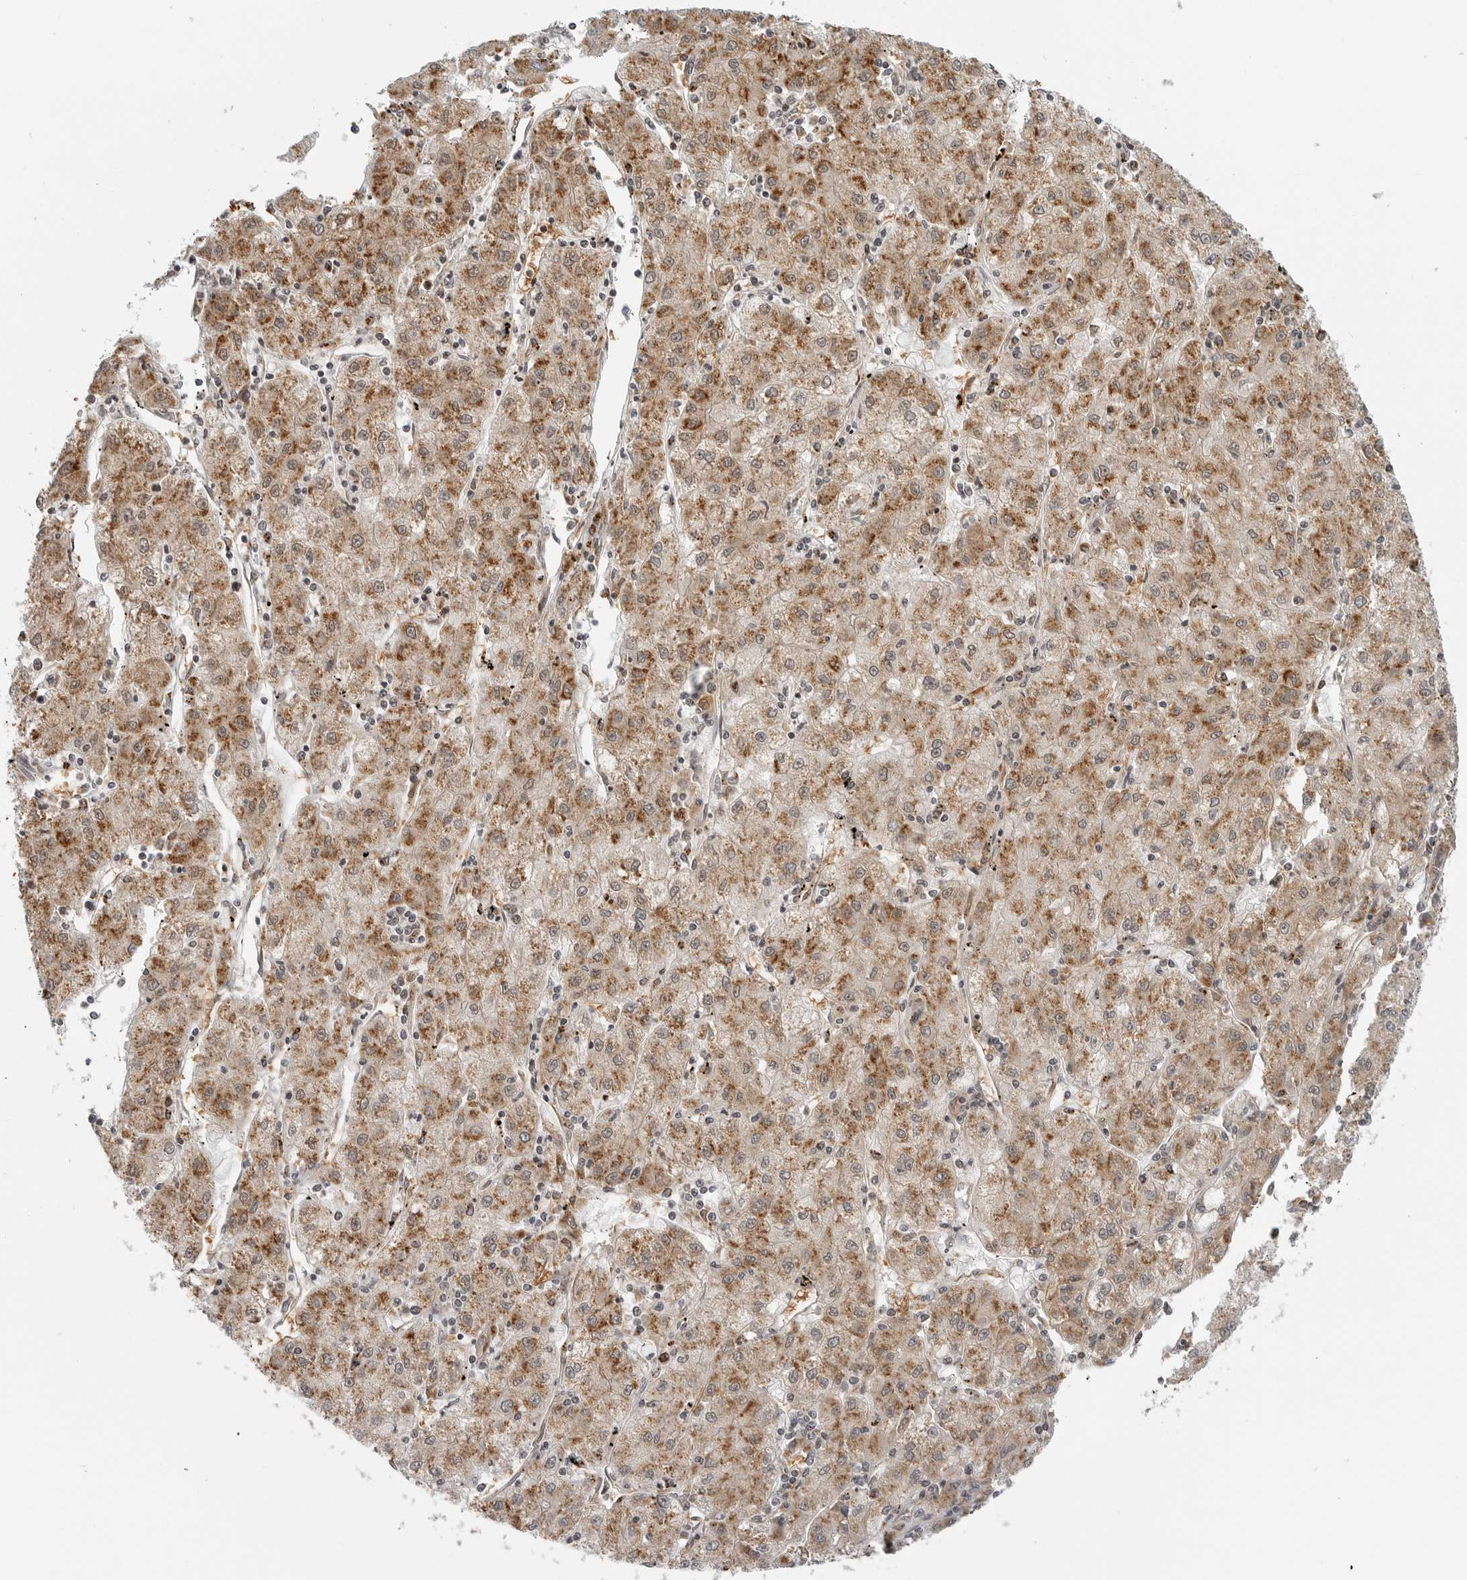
{"staining": {"intensity": "moderate", "quantity": ">75%", "location": "cytoplasmic/membranous"}, "tissue": "liver cancer", "cell_type": "Tumor cells", "image_type": "cancer", "snomed": [{"axis": "morphology", "description": "Carcinoma, Hepatocellular, NOS"}, {"axis": "topography", "description": "Liver"}], "caption": "Tumor cells show moderate cytoplasmic/membranous positivity in about >75% of cells in liver cancer (hepatocellular carcinoma).", "gene": "COPA", "patient": {"sex": "male", "age": 72}}